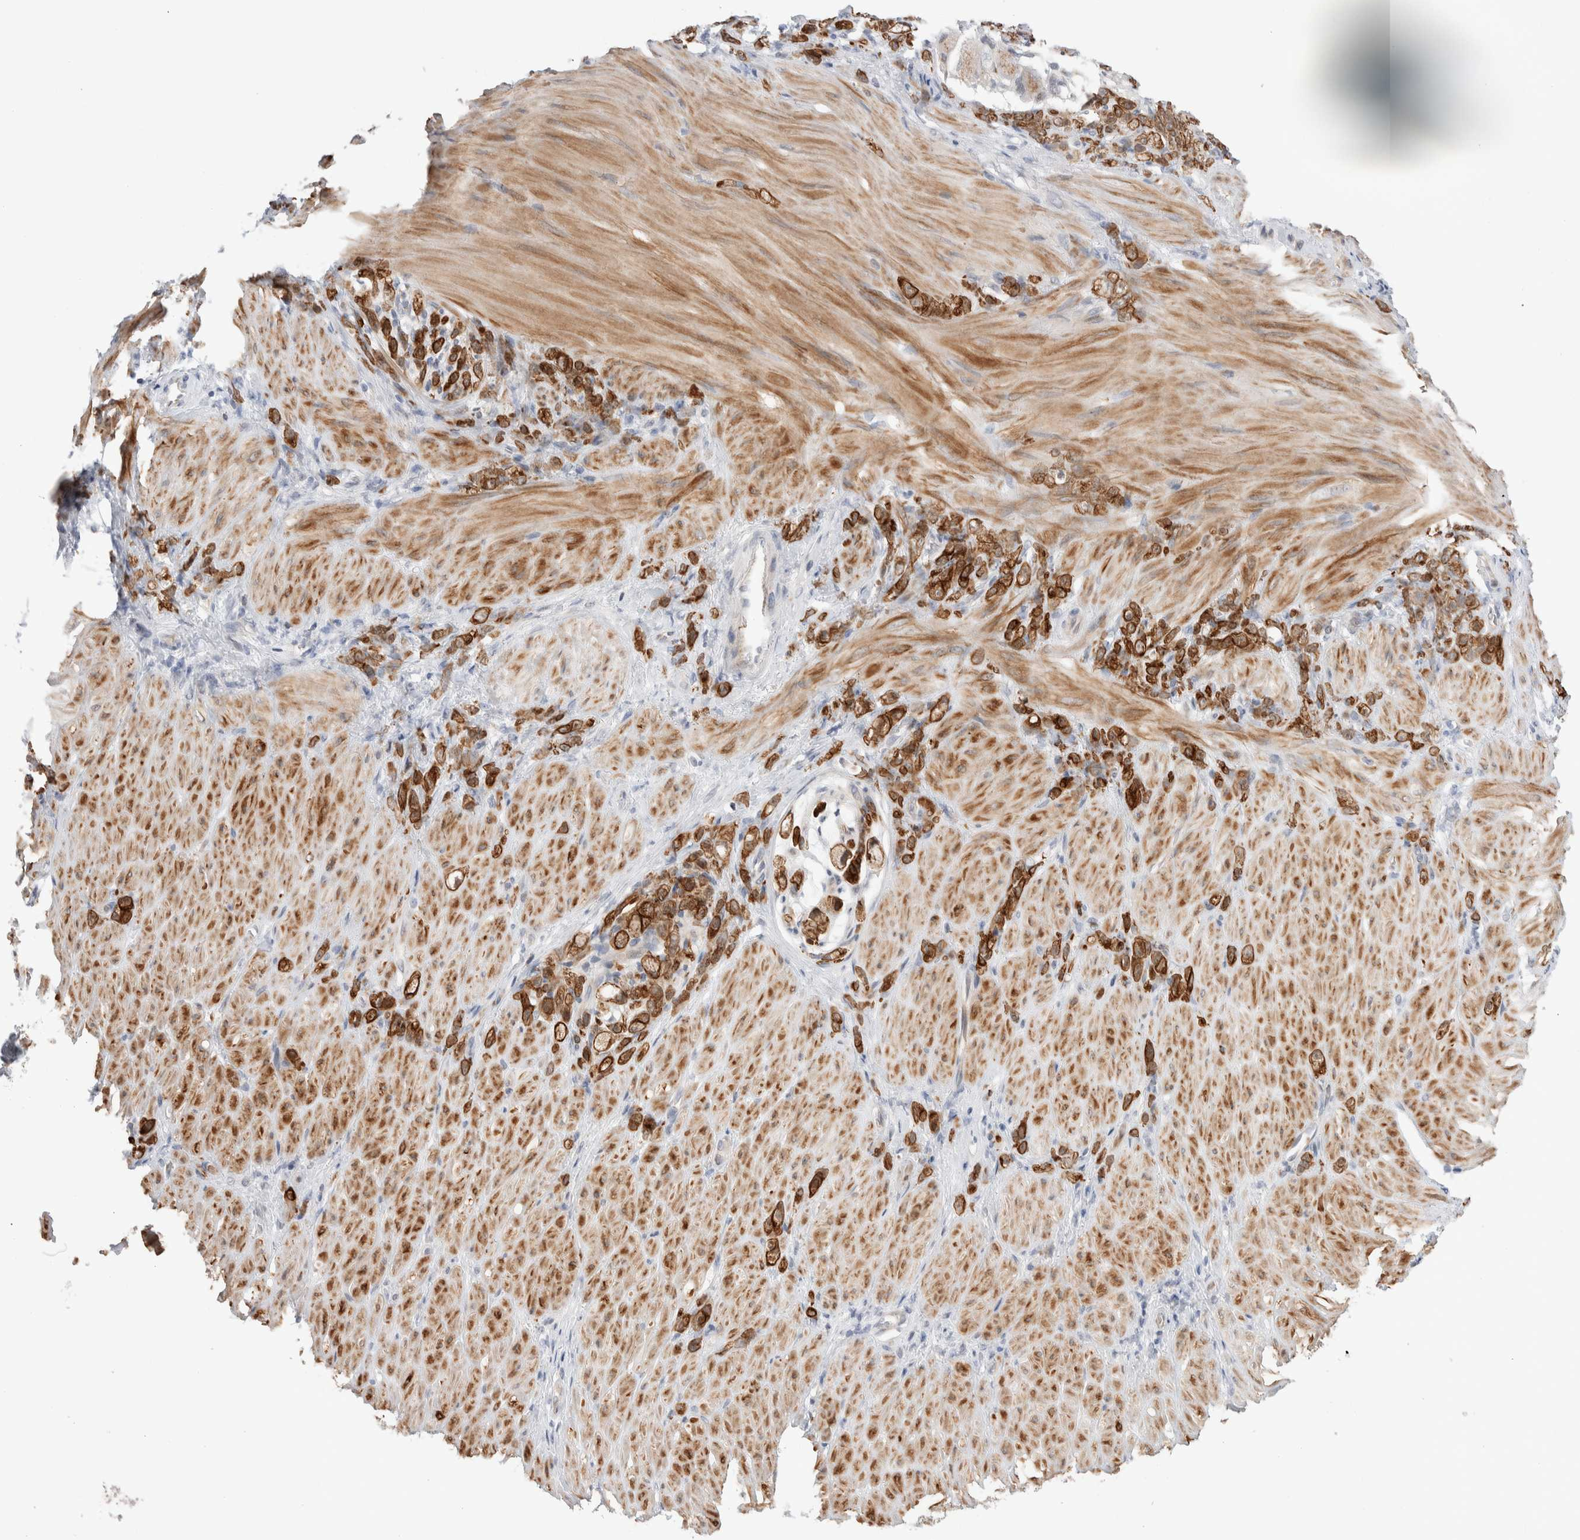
{"staining": {"intensity": "strong", "quantity": ">75%", "location": "cytoplasmic/membranous"}, "tissue": "stomach cancer", "cell_type": "Tumor cells", "image_type": "cancer", "snomed": [{"axis": "morphology", "description": "Normal tissue, NOS"}, {"axis": "morphology", "description": "Adenocarcinoma, NOS"}, {"axis": "topography", "description": "Stomach"}], "caption": "Stomach cancer (adenocarcinoma) stained with DAB (3,3'-diaminobenzidine) immunohistochemistry (IHC) displays high levels of strong cytoplasmic/membranous staining in about >75% of tumor cells. (DAB IHC with brightfield microscopy, high magnification).", "gene": "C1orf112", "patient": {"sex": "male", "age": 82}}